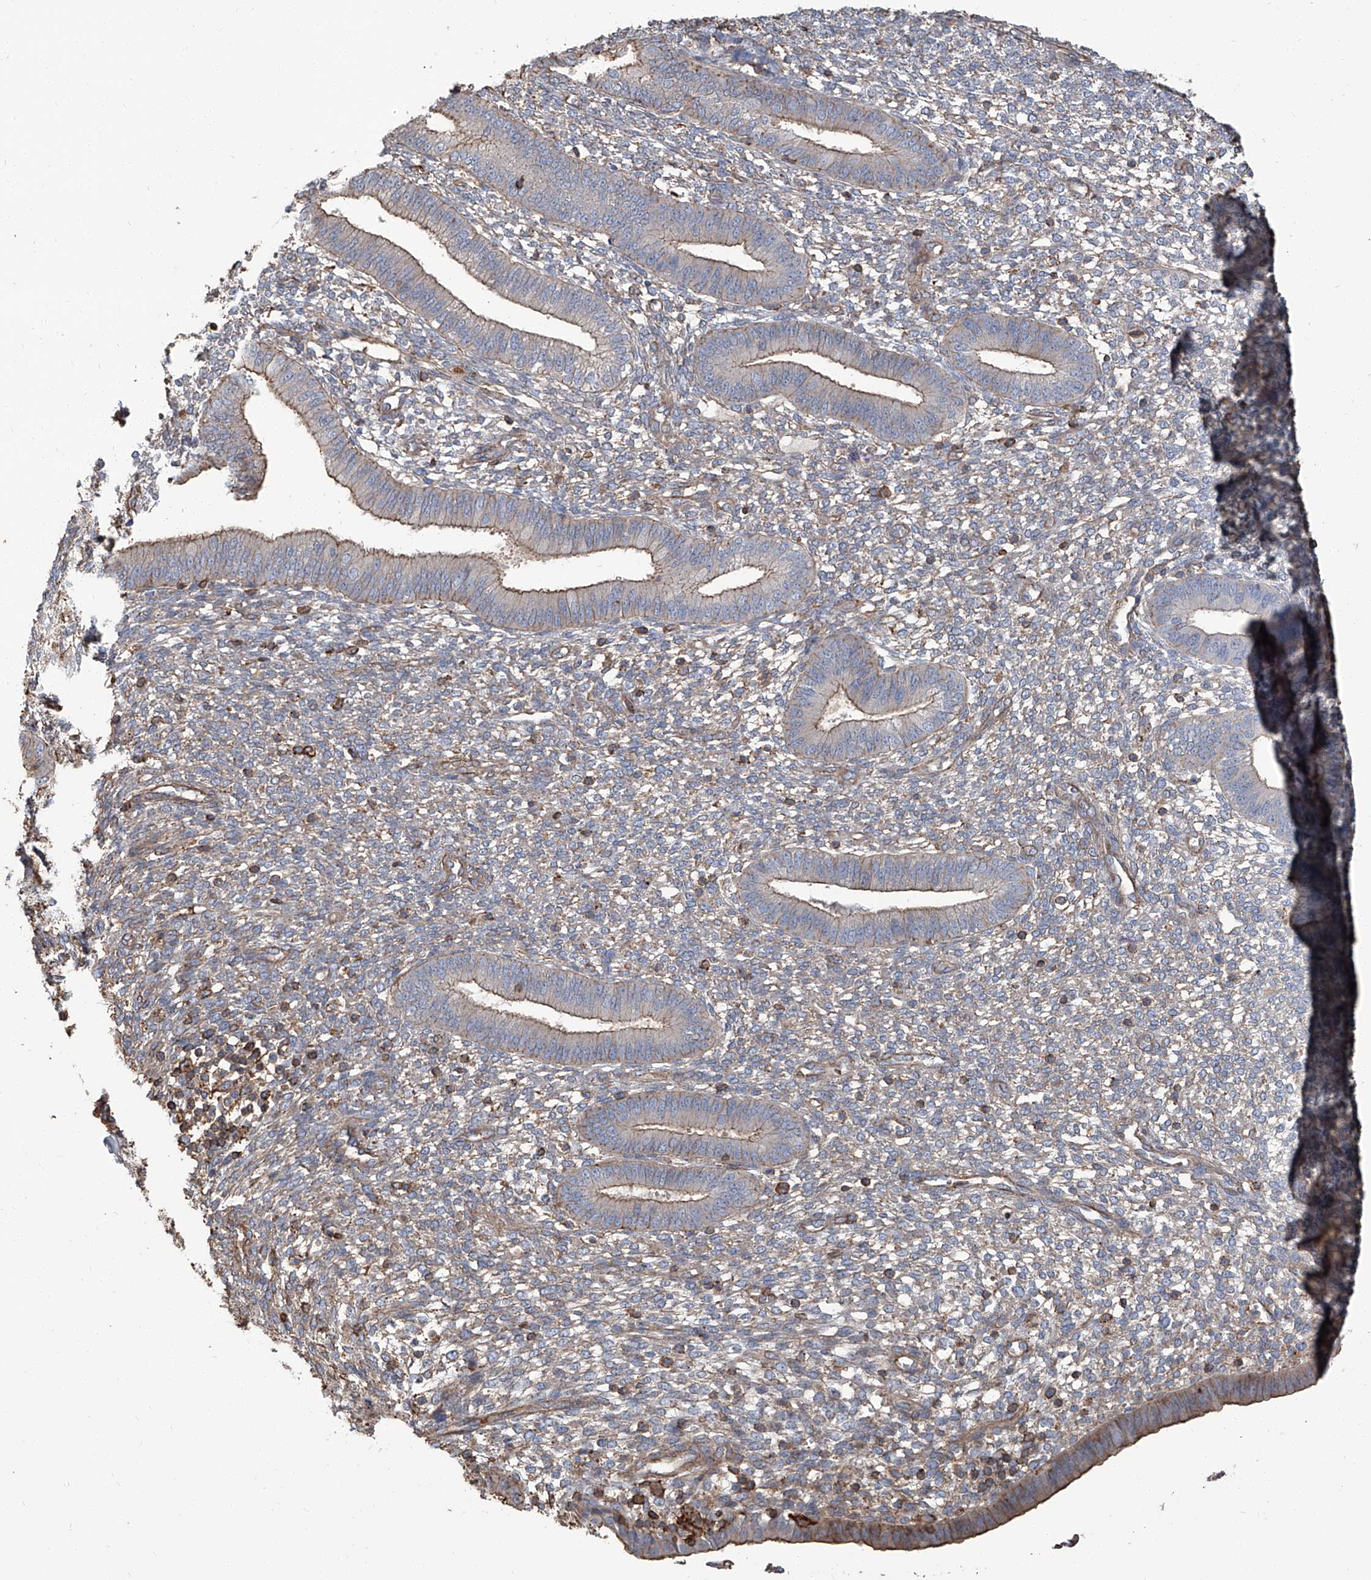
{"staining": {"intensity": "moderate", "quantity": "<25%", "location": "cytoplasmic/membranous"}, "tissue": "endometrium", "cell_type": "Cells in endometrial stroma", "image_type": "normal", "snomed": [{"axis": "morphology", "description": "Normal tissue, NOS"}, {"axis": "topography", "description": "Endometrium"}], "caption": "A brown stain shows moderate cytoplasmic/membranous expression of a protein in cells in endometrial stroma of normal endometrium. The protein is shown in brown color, while the nuclei are stained blue.", "gene": "PIEZO2", "patient": {"sex": "female", "age": 46}}